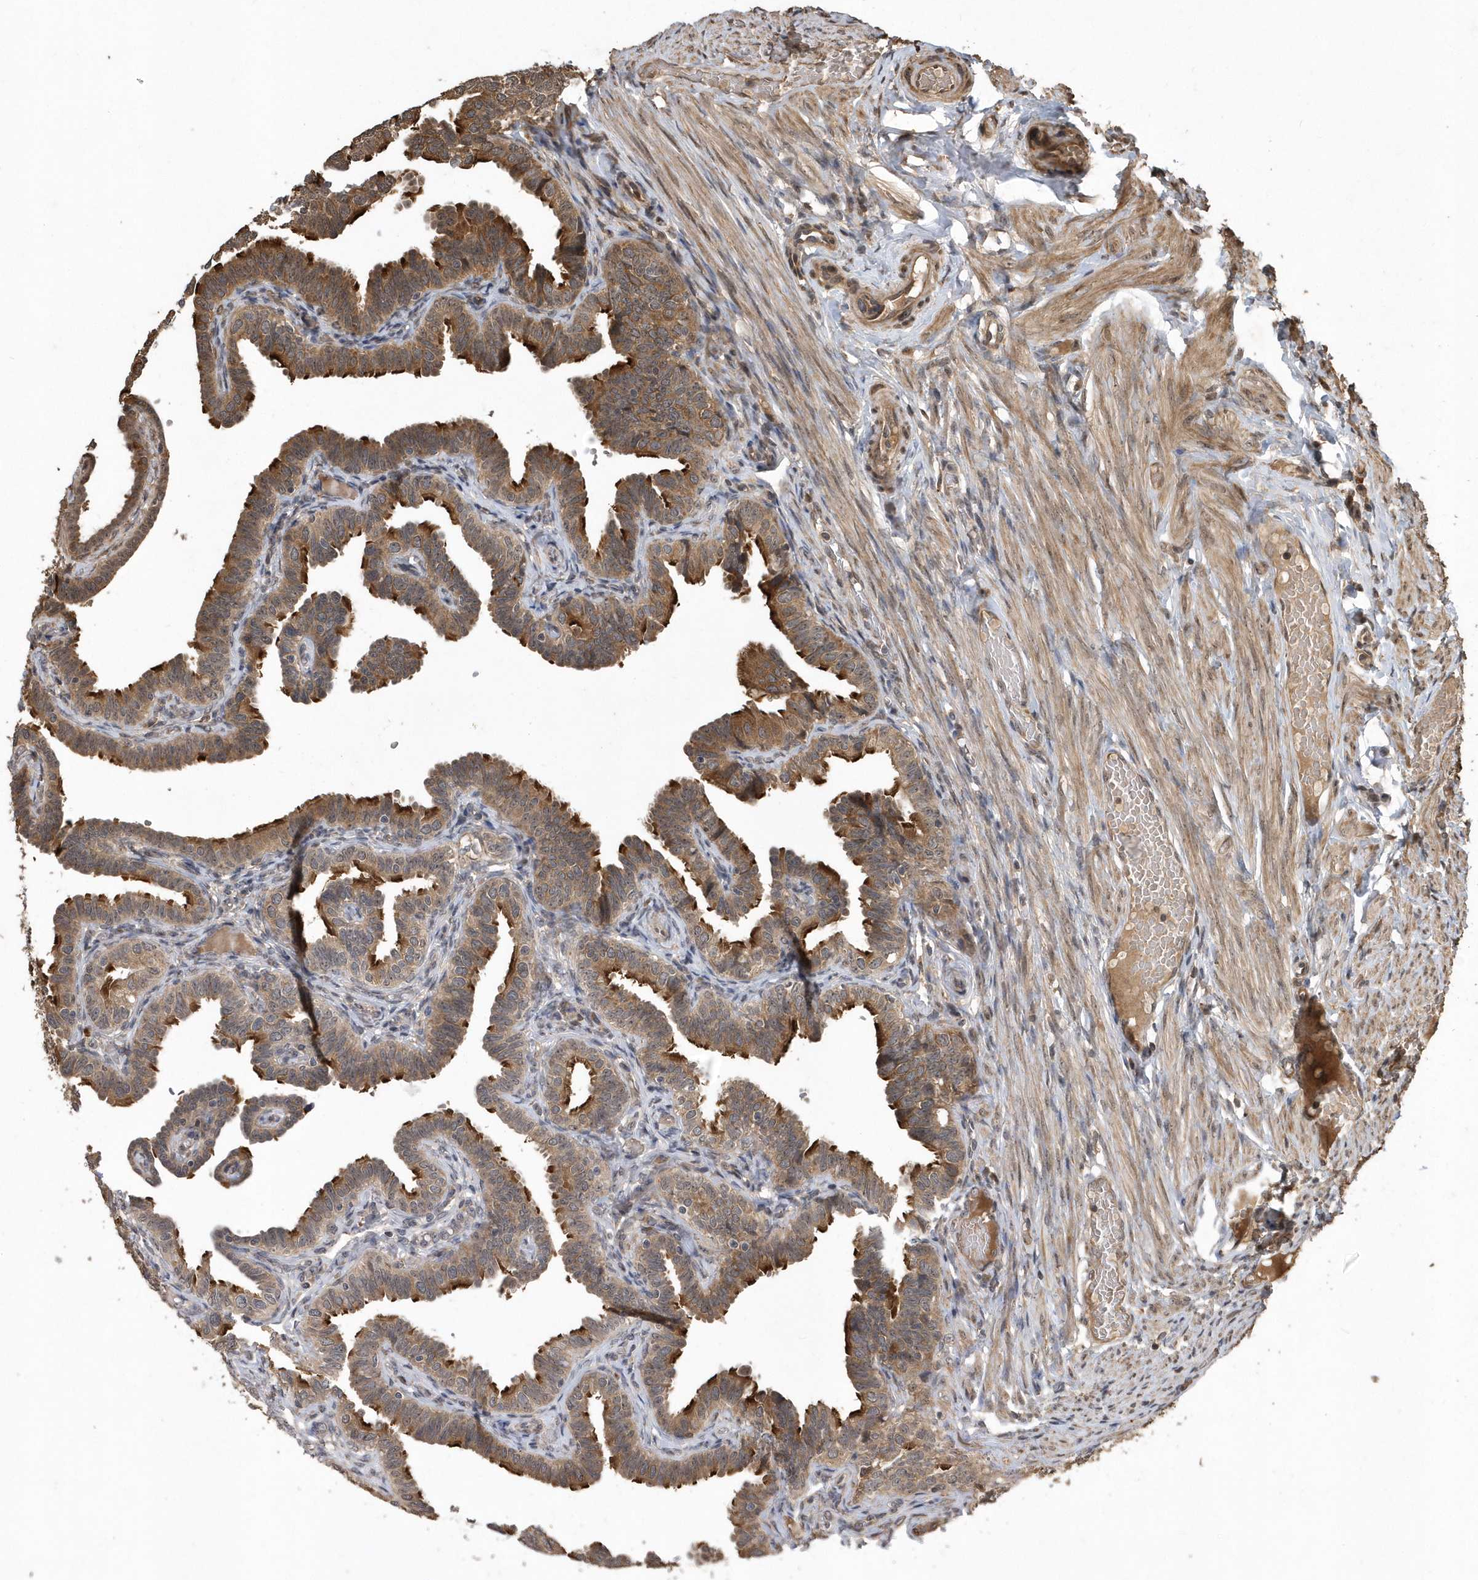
{"staining": {"intensity": "strong", "quantity": "25%-75%", "location": "cytoplasmic/membranous"}, "tissue": "fallopian tube", "cell_type": "Glandular cells", "image_type": "normal", "snomed": [{"axis": "morphology", "description": "Normal tissue, NOS"}, {"axis": "topography", "description": "Fallopian tube"}], "caption": "Strong cytoplasmic/membranous staining for a protein is appreciated in approximately 25%-75% of glandular cells of normal fallopian tube using IHC.", "gene": "WASHC5", "patient": {"sex": "female", "age": 39}}